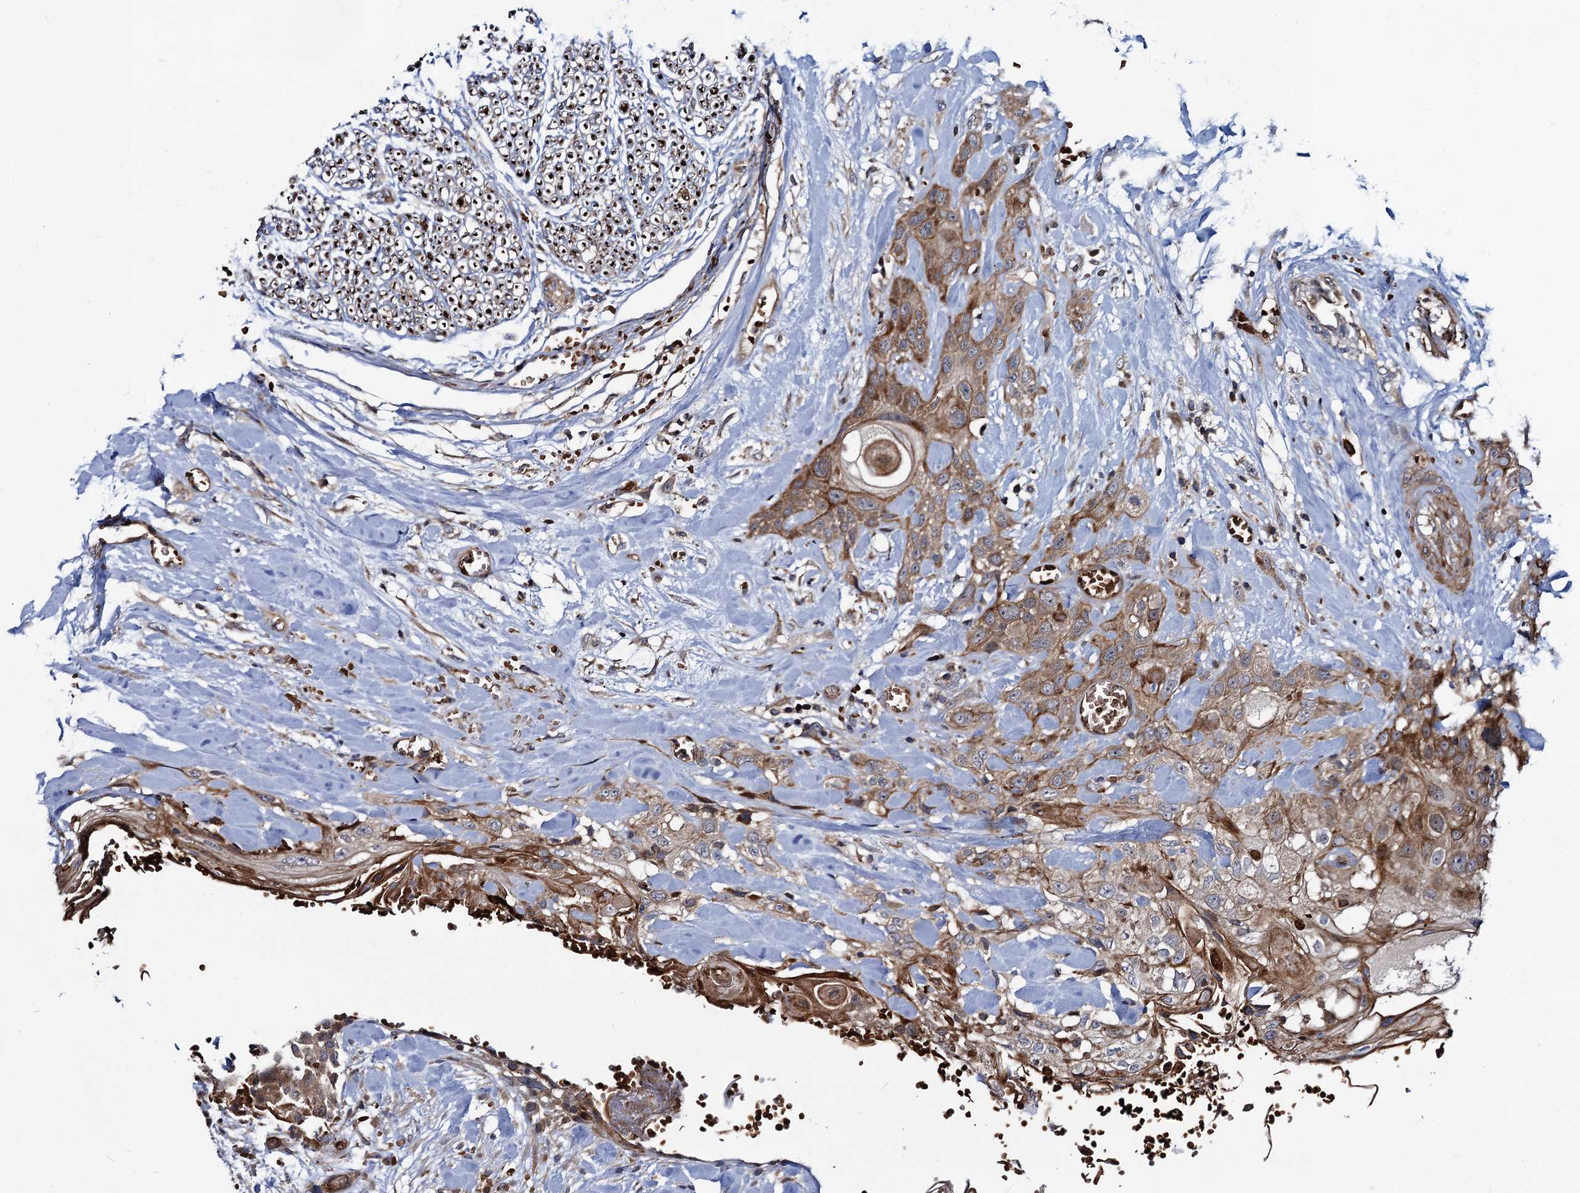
{"staining": {"intensity": "moderate", "quantity": ">75%", "location": "cytoplasmic/membranous"}, "tissue": "head and neck cancer", "cell_type": "Tumor cells", "image_type": "cancer", "snomed": [{"axis": "morphology", "description": "Squamous cell carcinoma, NOS"}, {"axis": "topography", "description": "Head-Neck"}], "caption": "Head and neck cancer (squamous cell carcinoma) stained with DAB IHC shows medium levels of moderate cytoplasmic/membranous positivity in approximately >75% of tumor cells.", "gene": "KXD1", "patient": {"sex": "female", "age": 43}}